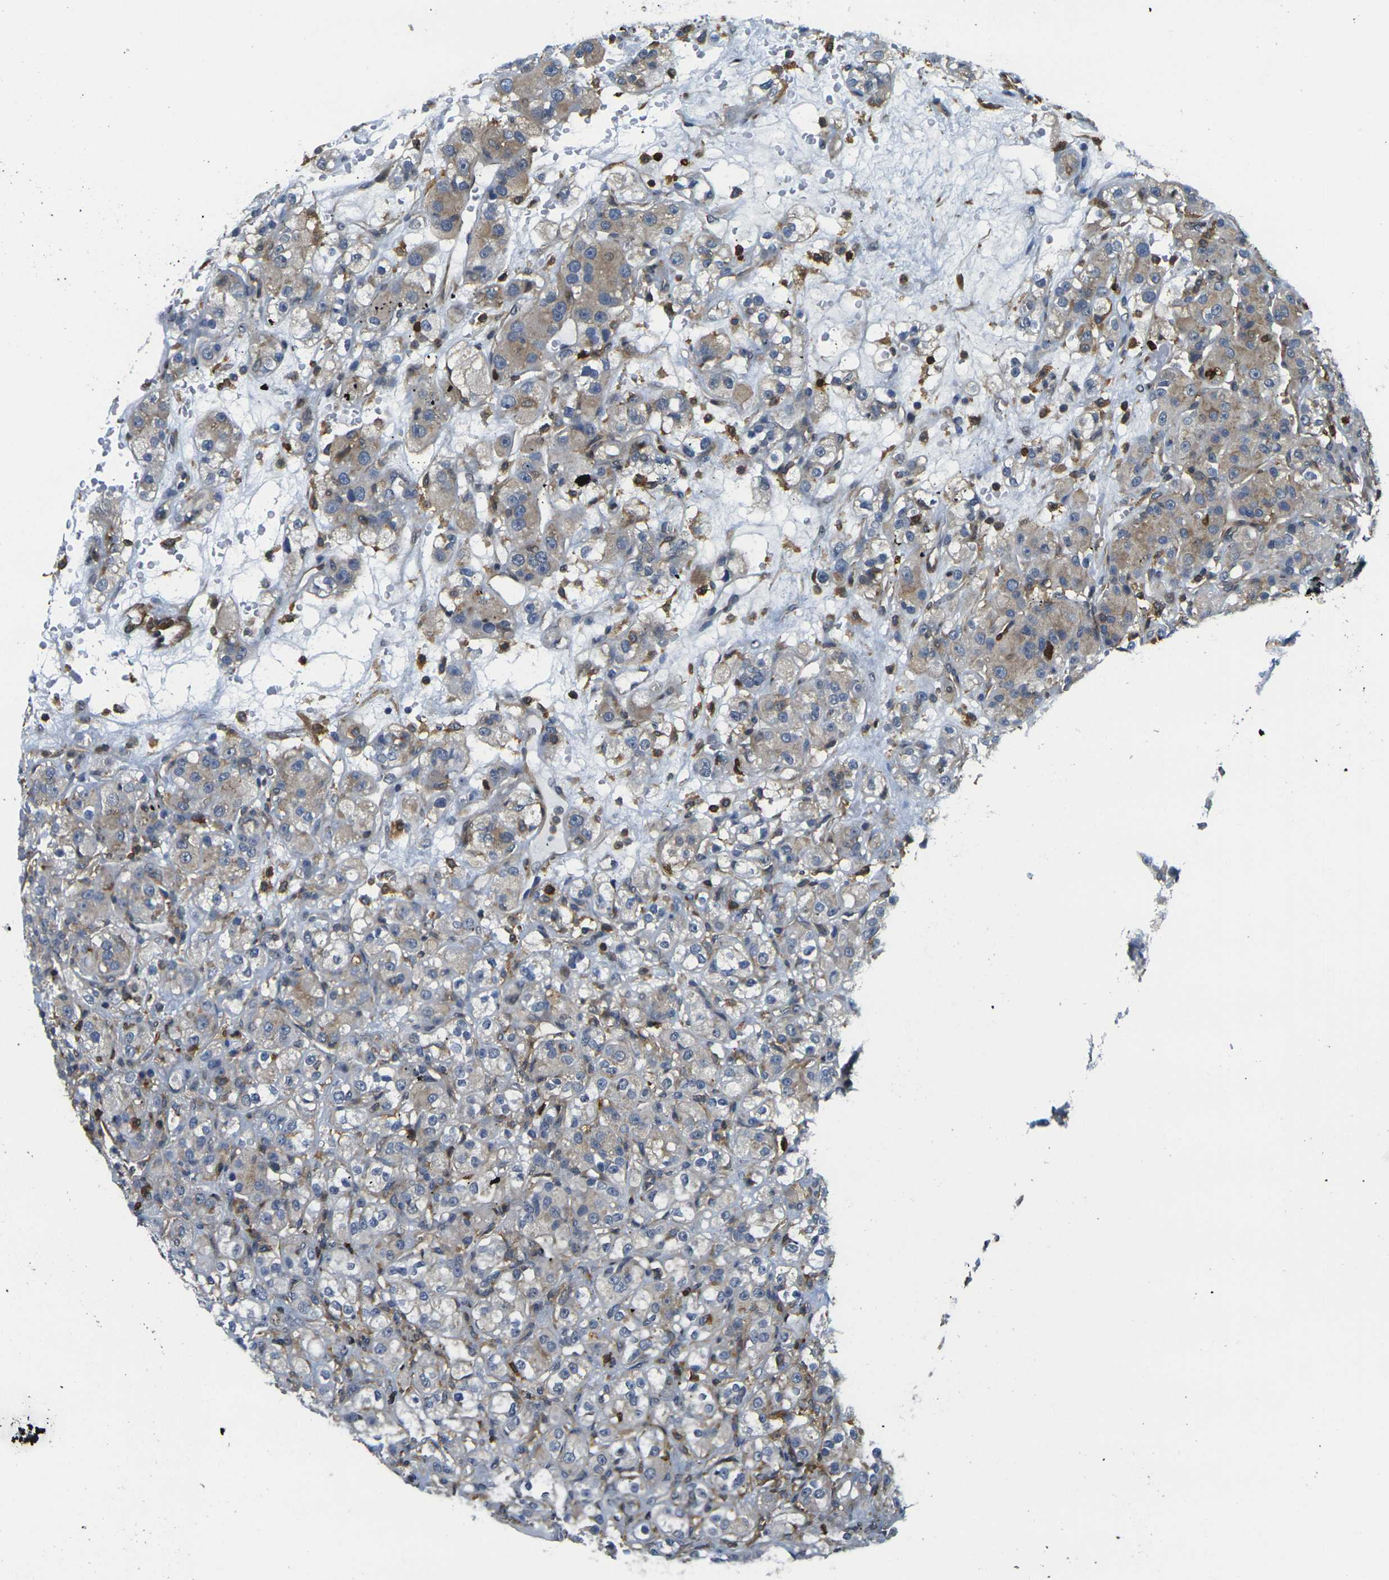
{"staining": {"intensity": "weak", "quantity": ">75%", "location": "cytoplasmic/membranous"}, "tissue": "renal cancer", "cell_type": "Tumor cells", "image_type": "cancer", "snomed": [{"axis": "morphology", "description": "Normal tissue, NOS"}, {"axis": "morphology", "description": "Adenocarcinoma, NOS"}, {"axis": "topography", "description": "Kidney"}], "caption": "Adenocarcinoma (renal) stained with a protein marker demonstrates weak staining in tumor cells.", "gene": "LASP1", "patient": {"sex": "male", "age": 61}}